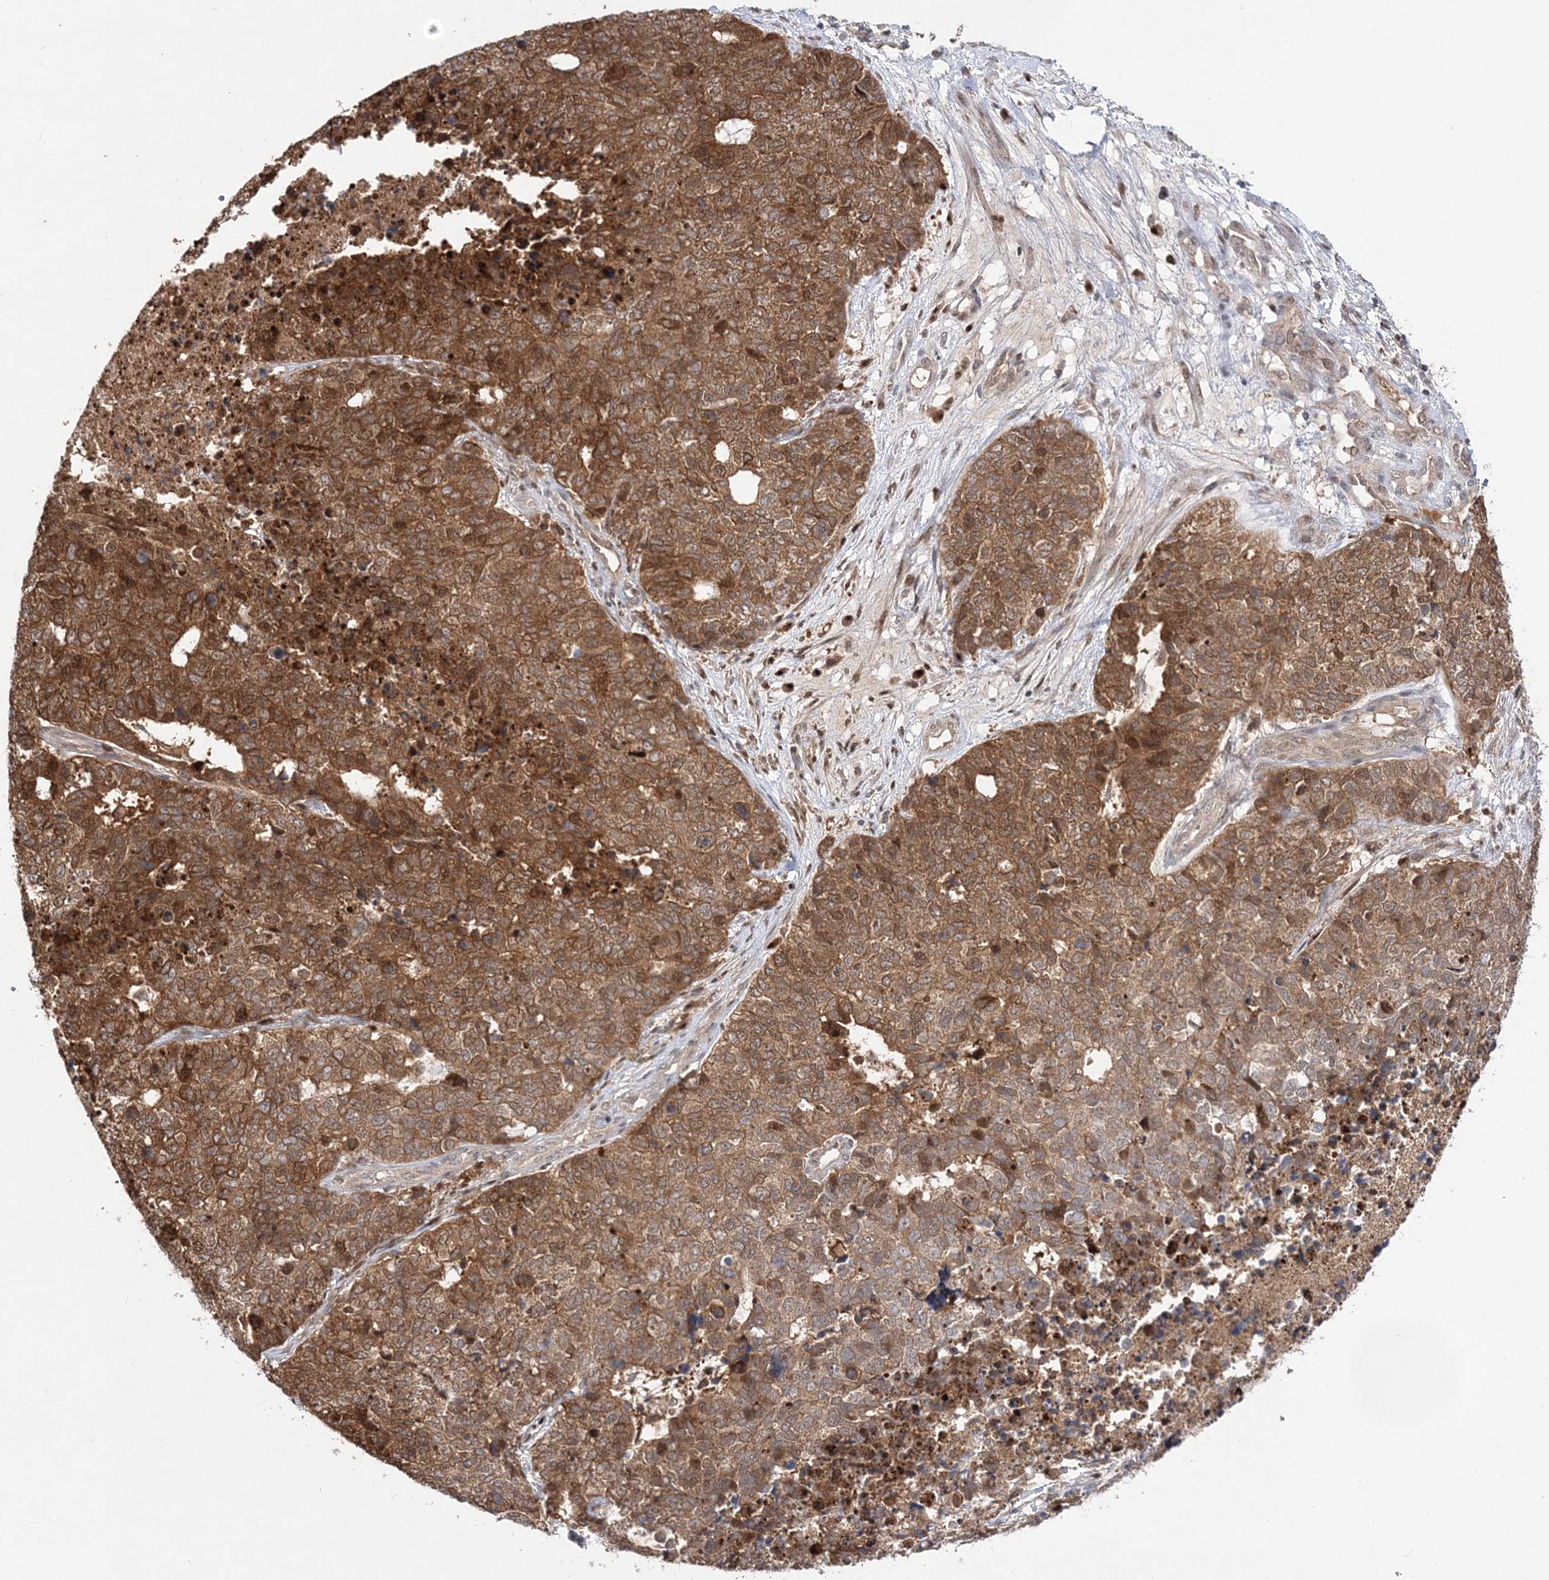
{"staining": {"intensity": "moderate", "quantity": ">75%", "location": "cytoplasmic/membranous"}, "tissue": "cervical cancer", "cell_type": "Tumor cells", "image_type": "cancer", "snomed": [{"axis": "morphology", "description": "Squamous cell carcinoma, NOS"}, {"axis": "topography", "description": "Cervix"}], "caption": "Protein expression analysis of human cervical cancer reveals moderate cytoplasmic/membranous expression in approximately >75% of tumor cells.", "gene": "NIF3L1", "patient": {"sex": "female", "age": 63}}